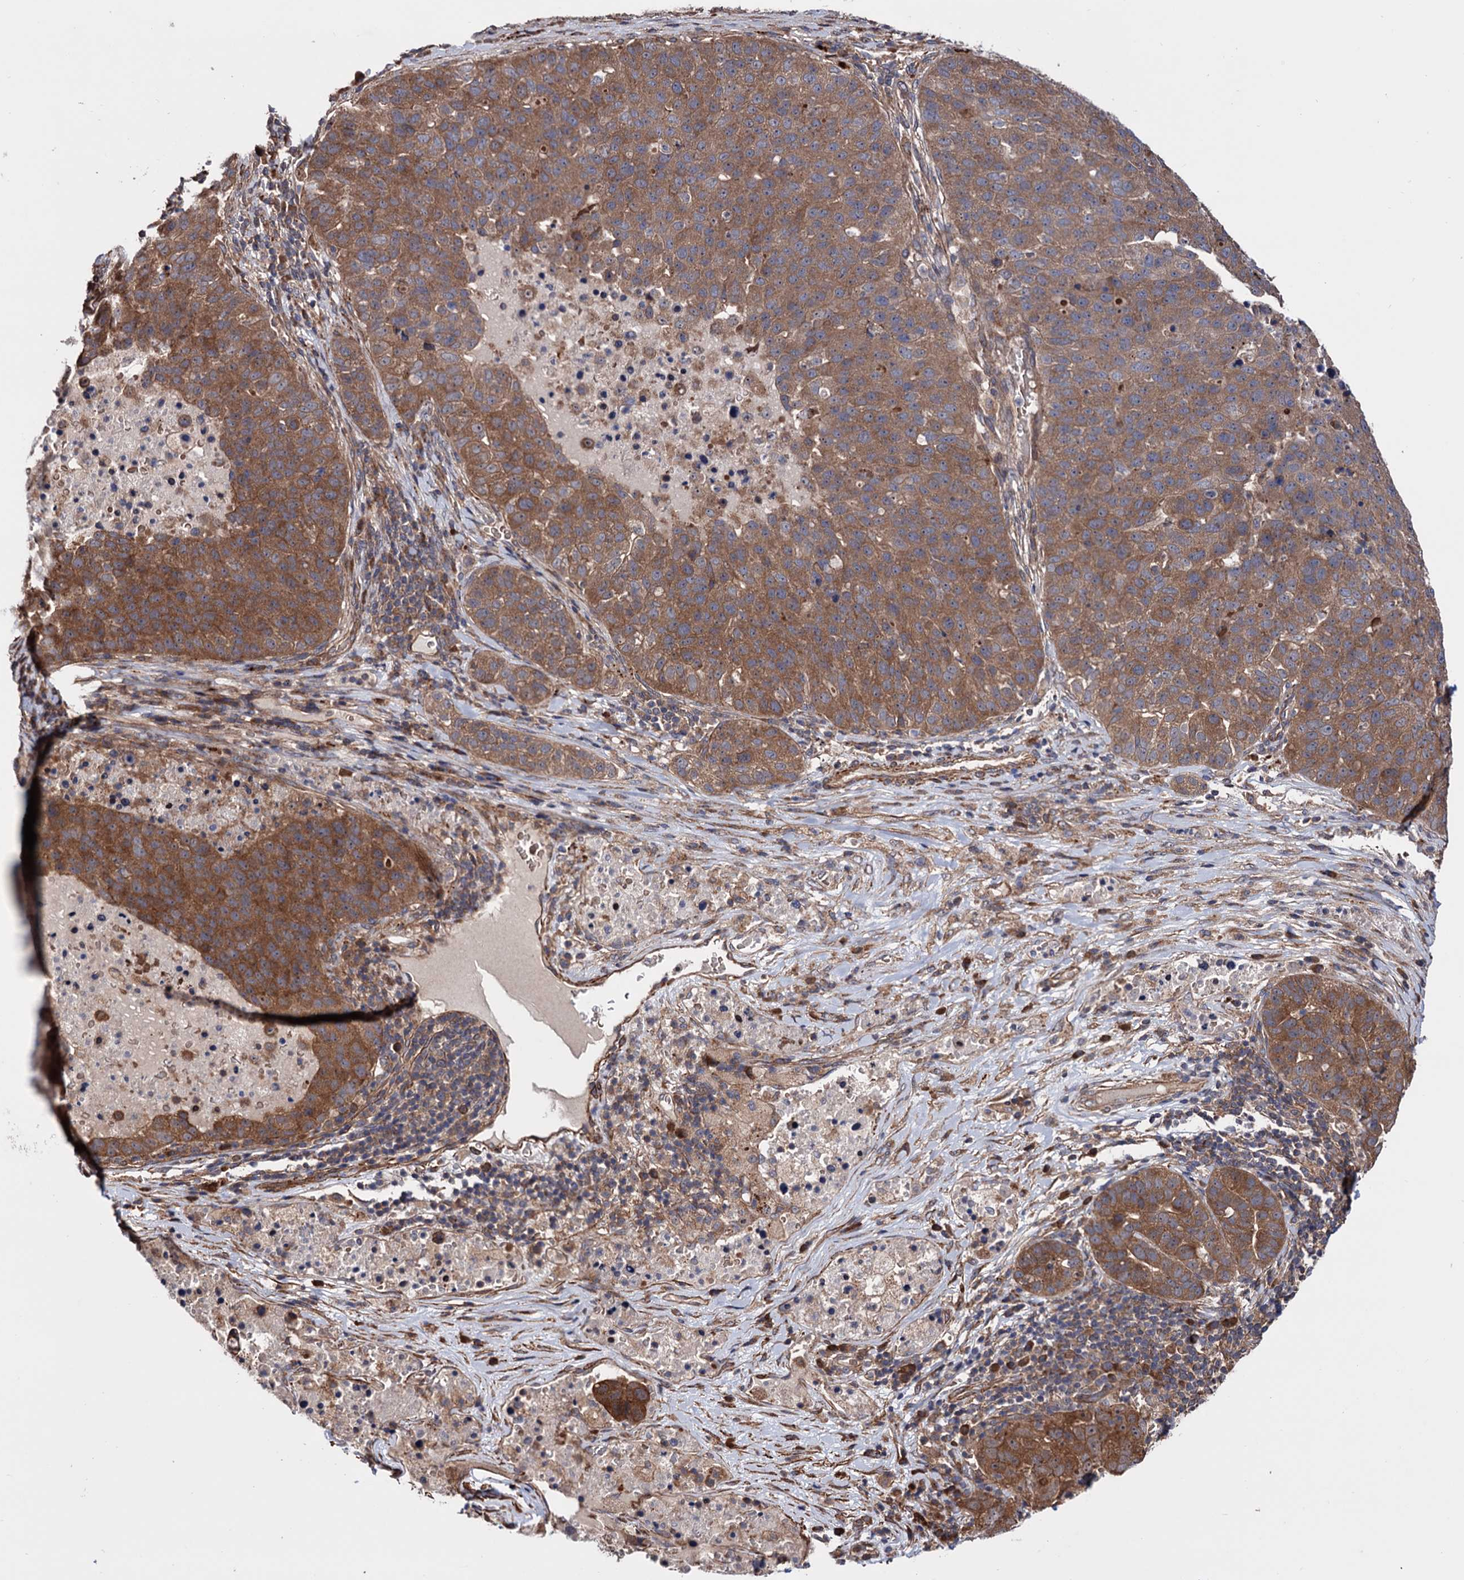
{"staining": {"intensity": "moderate", "quantity": ">75%", "location": "cytoplasmic/membranous"}, "tissue": "pancreatic cancer", "cell_type": "Tumor cells", "image_type": "cancer", "snomed": [{"axis": "morphology", "description": "Adenocarcinoma, NOS"}, {"axis": "topography", "description": "Pancreas"}], "caption": "The photomicrograph reveals staining of pancreatic adenocarcinoma, revealing moderate cytoplasmic/membranous protein expression (brown color) within tumor cells.", "gene": "FERMT2", "patient": {"sex": "female", "age": 61}}